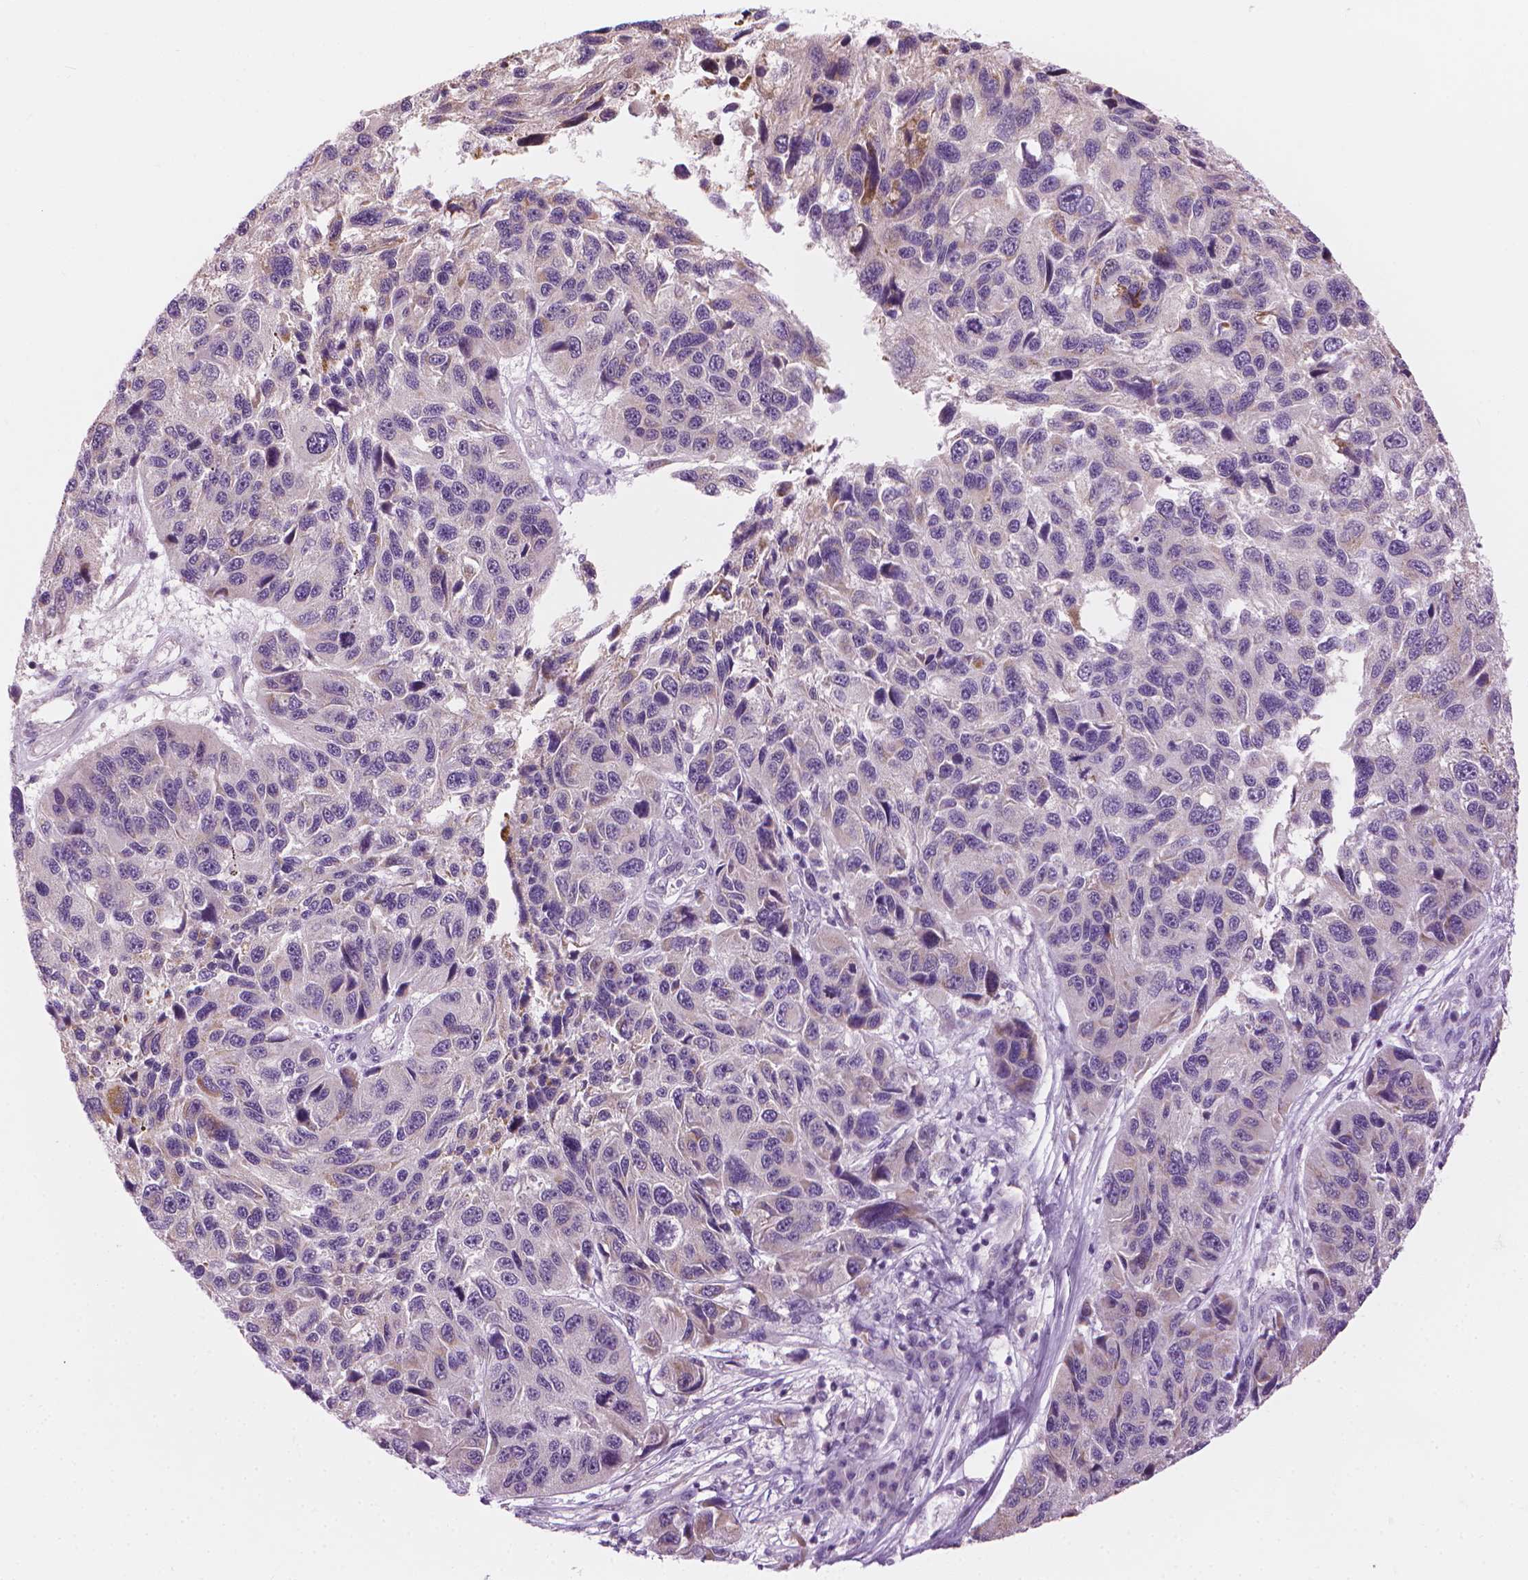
{"staining": {"intensity": "negative", "quantity": "none", "location": "none"}, "tissue": "melanoma", "cell_type": "Tumor cells", "image_type": "cancer", "snomed": [{"axis": "morphology", "description": "Malignant melanoma, NOS"}, {"axis": "topography", "description": "Skin"}], "caption": "The photomicrograph displays no staining of tumor cells in melanoma.", "gene": "CFAP126", "patient": {"sex": "male", "age": 53}}